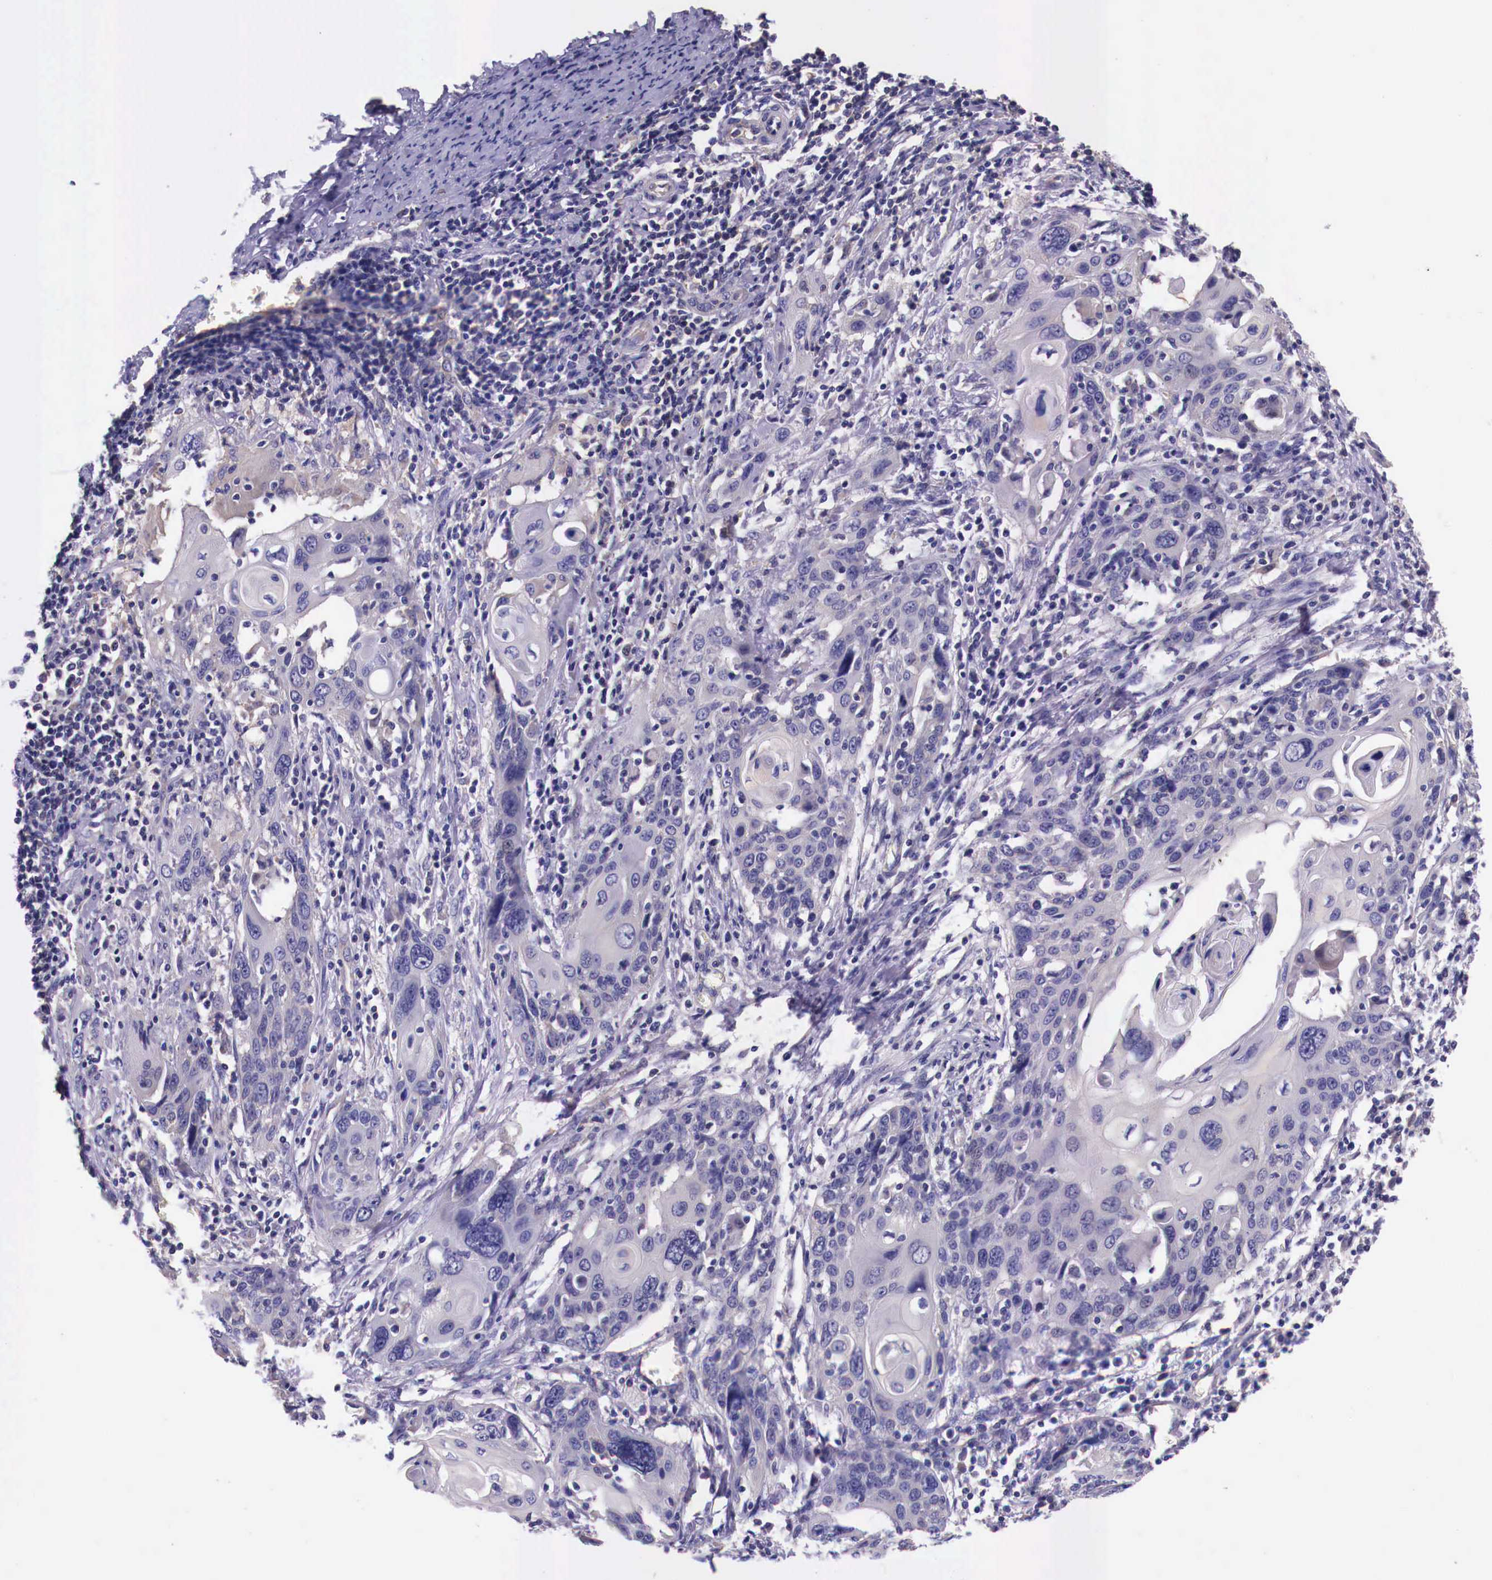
{"staining": {"intensity": "negative", "quantity": "none", "location": "none"}, "tissue": "cervical cancer", "cell_type": "Tumor cells", "image_type": "cancer", "snomed": [{"axis": "morphology", "description": "Squamous cell carcinoma, NOS"}, {"axis": "topography", "description": "Cervix"}], "caption": "The immunohistochemistry histopathology image has no significant staining in tumor cells of cervical squamous cell carcinoma tissue.", "gene": "GRIPAP1", "patient": {"sex": "female", "age": 54}}